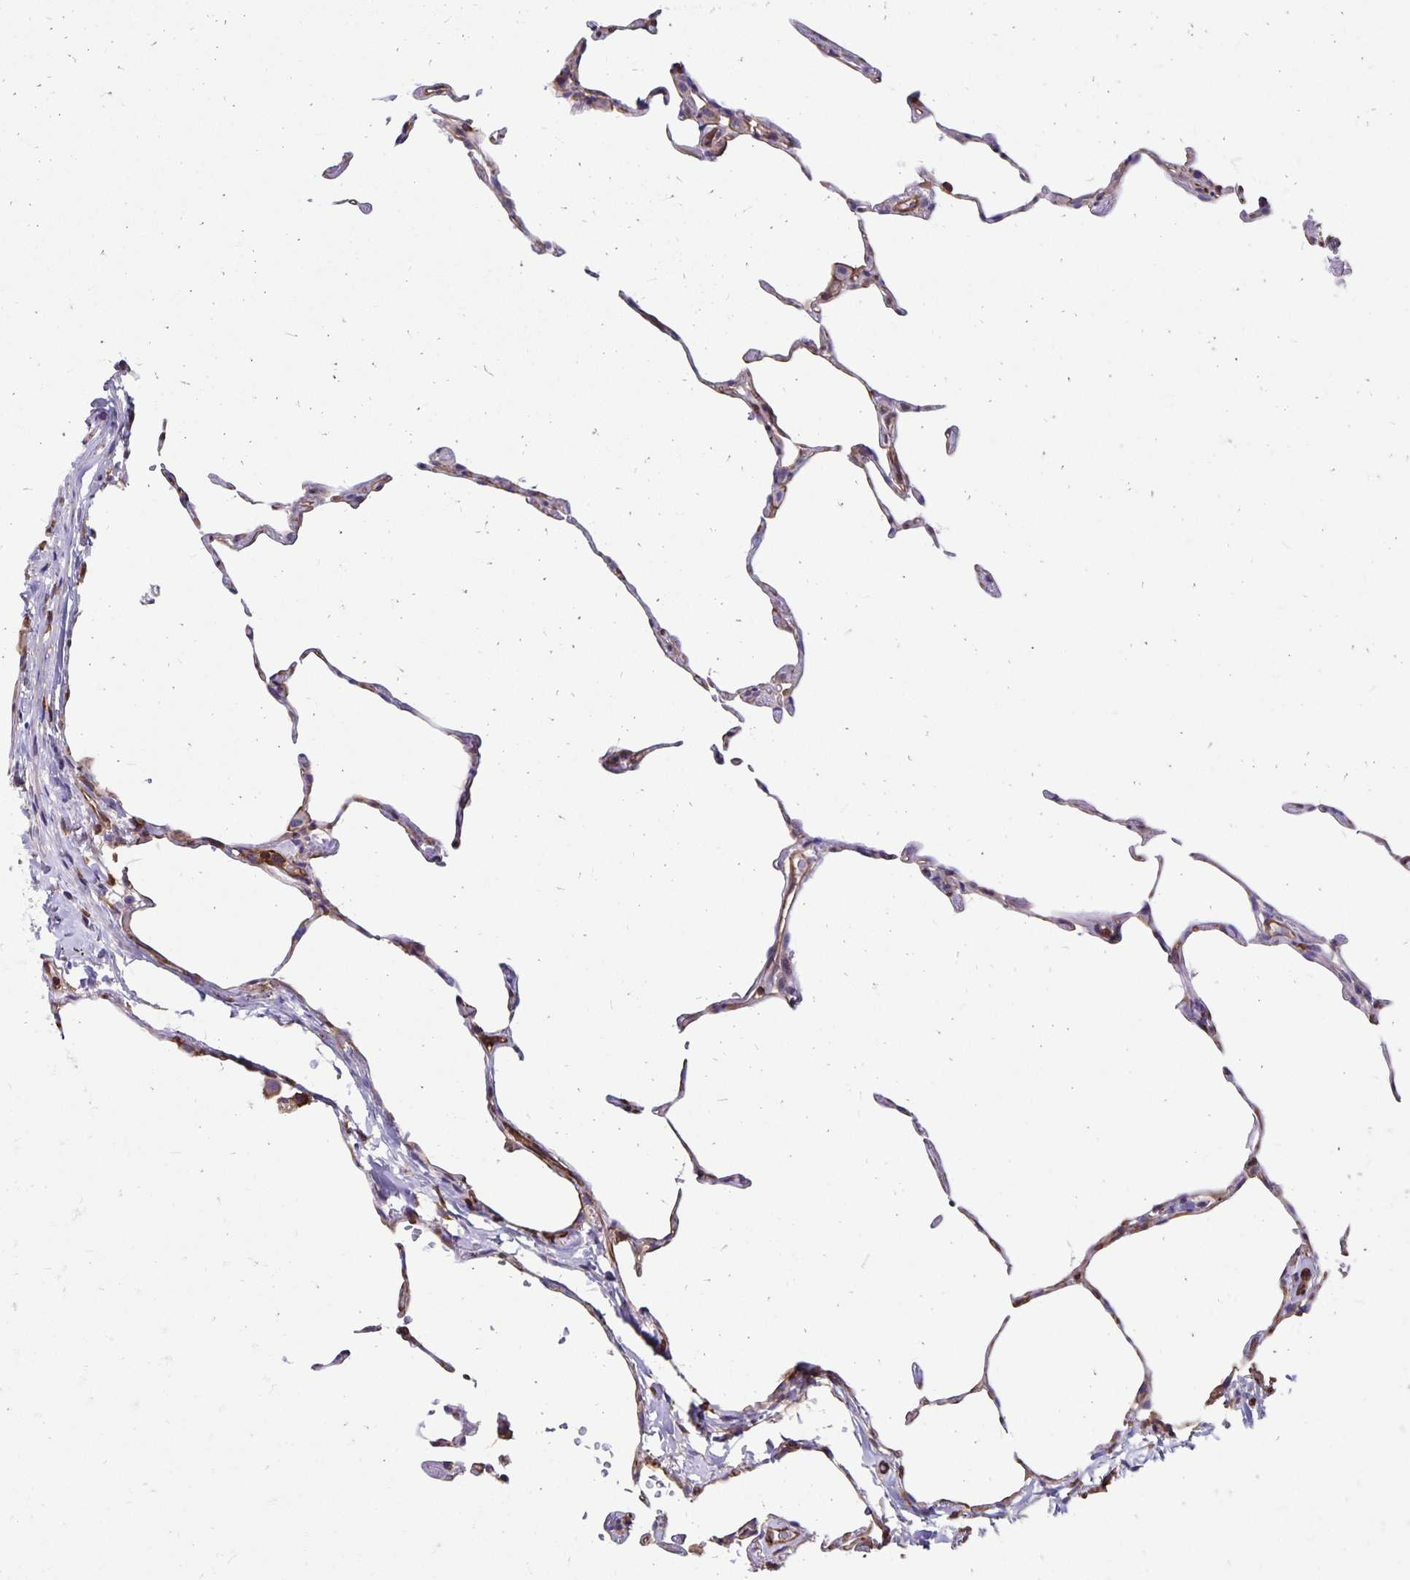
{"staining": {"intensity": "weak", "quantity": "<25%", "location": "cytoplasmic/membranous"}, "tissue": "lung", "cell_type": "Alveolar cells", "image_type": "normal", "snomed": [{"axis": "morphology", "description": "Normal tissue, NOS"}, {"axis": "topography", "description": "Lung"}], "caption": "Lung stained for a protein using immunohistochemistry shows no staining alveolar cells.", "gene": "RPRML", "patient": {"sex": "female", "age": 57}}